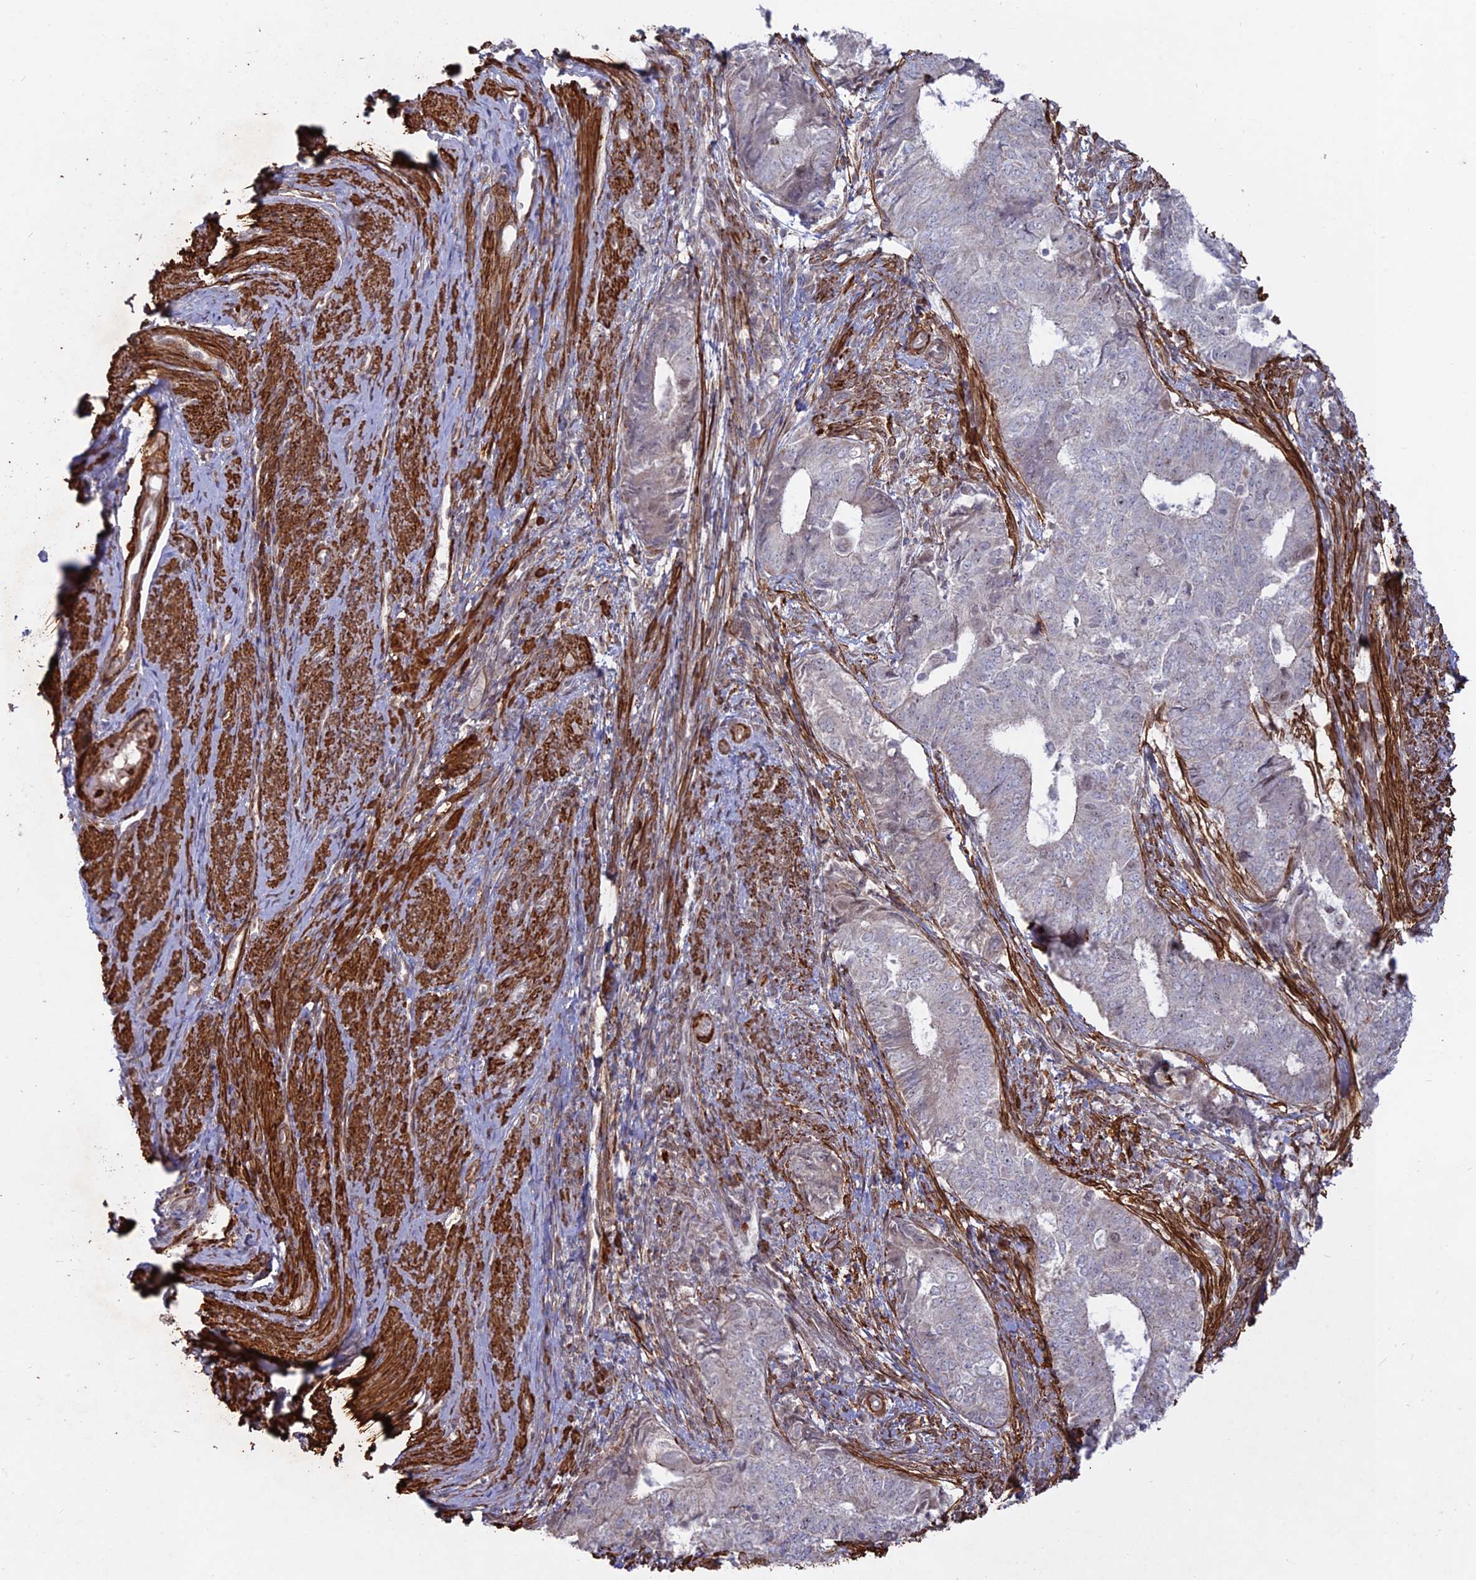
{"staining": {"intensity": "negative", "quantity": "none", "location": "none"}, "tissue": "endometrial cancer", "cell_type": "Tumor cells", "image_type": "cancer", "snomed": [{"axis": "morphology", "description": "Adenocarcinoma, NOS"}, {"axis": "topography", "description": "Endometrium"}], "caption": "An image of human endometrial adenocarcinoma is negative for staining in tumor cells.", "gene": "CCDC154", "patient": {"sex": "female", "age": 62}}